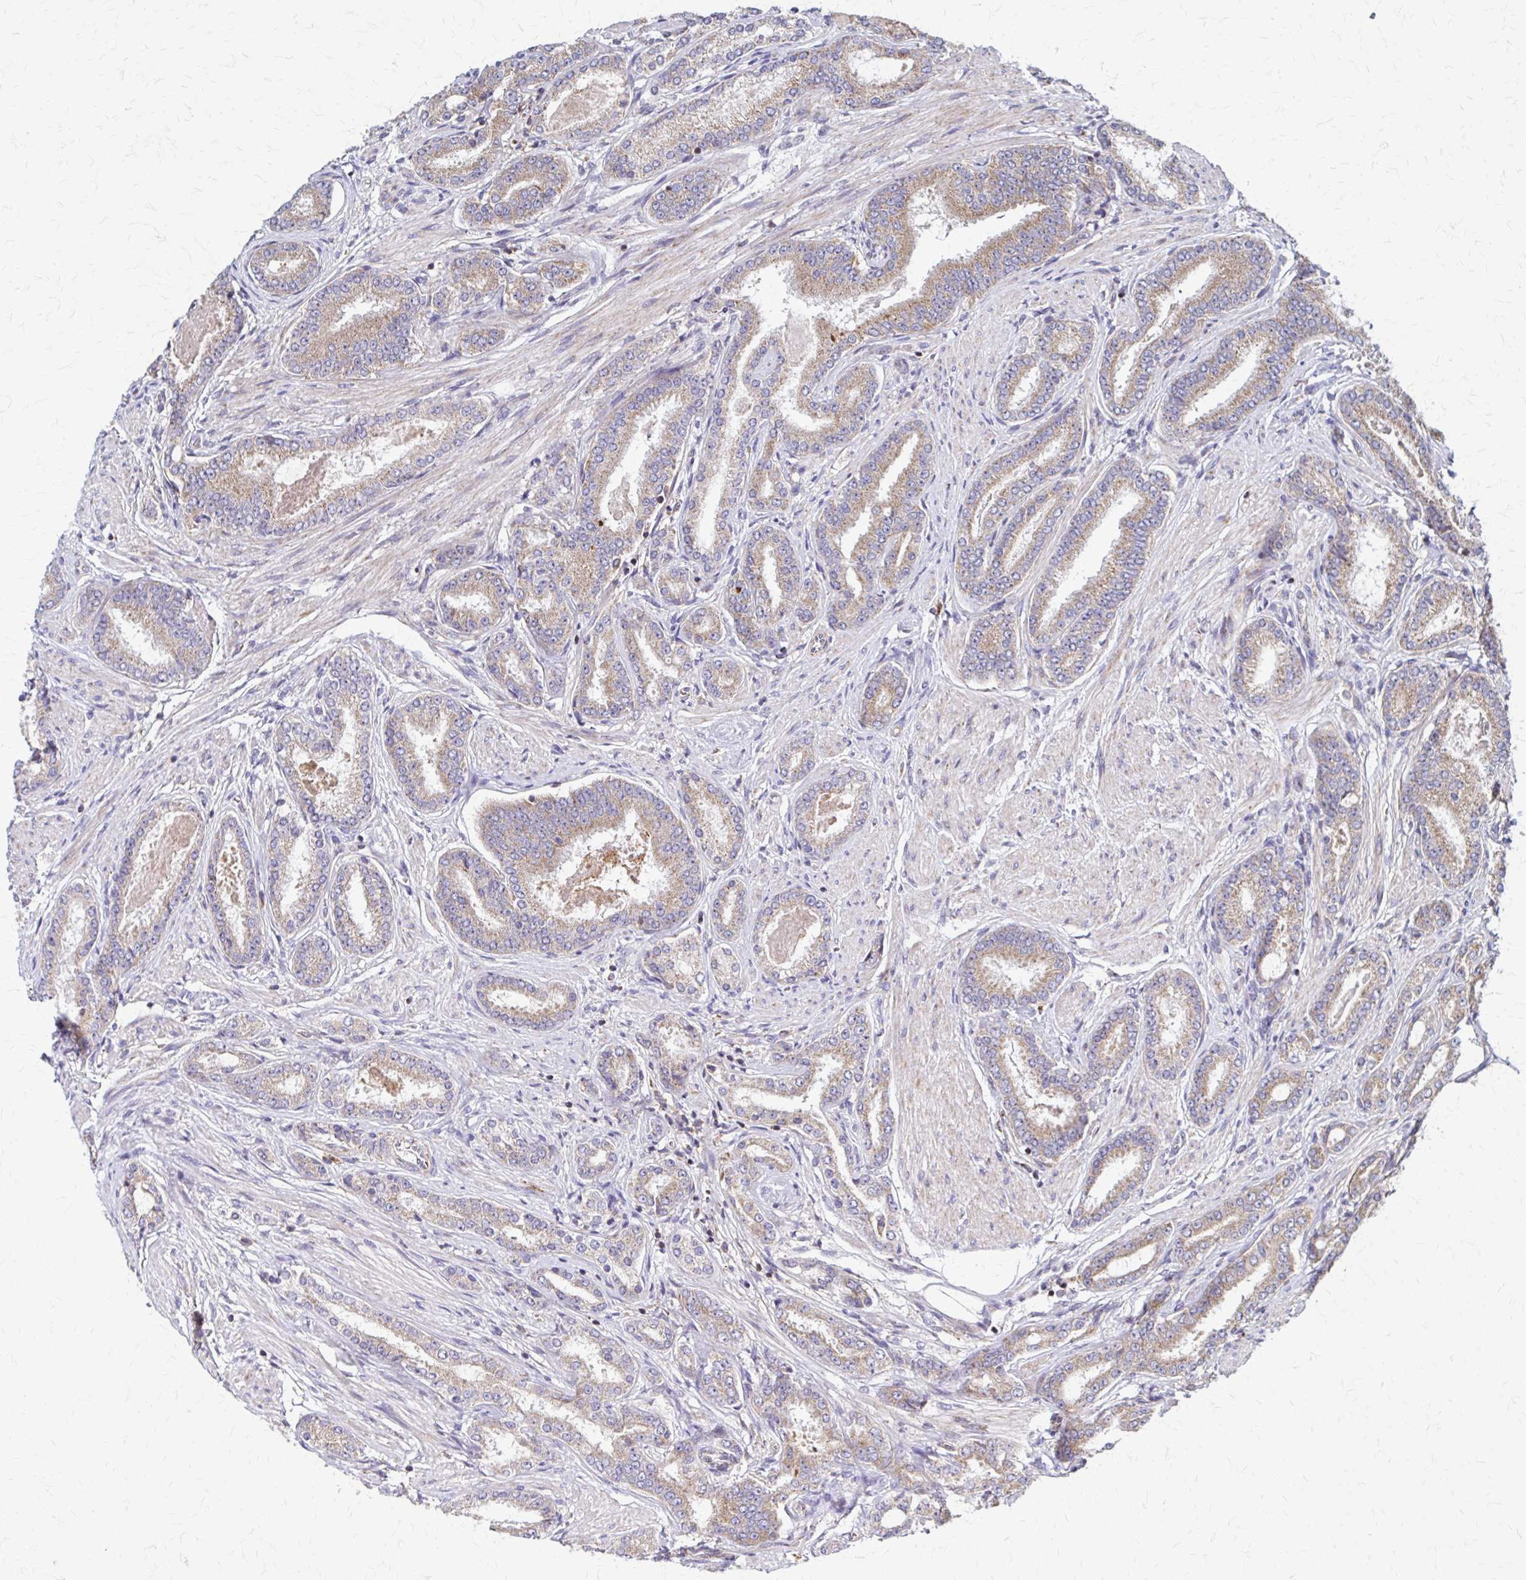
{"staining": {"intensity": "moderate", "quantity": ">75%", "location": "cytoplasmic/membranous"}, "tissue": "prostate cancer", "cell_type": "Tumor cells", "image_type": "cancer", "snomed": [{"axis": "morphology", "description": "Adenocarcinoma, High grade"}, {"axis": "topography", "description": "Prostate"}], "caption": "Brown immunohistochemical staining in human prostate high-grade adenocarcinoma displays moderate cytoplasmic/membranous staining in approximately >75% of tumor cells.", "gene": "EEF2", "patient": {"sex": "male", "age": 63}}